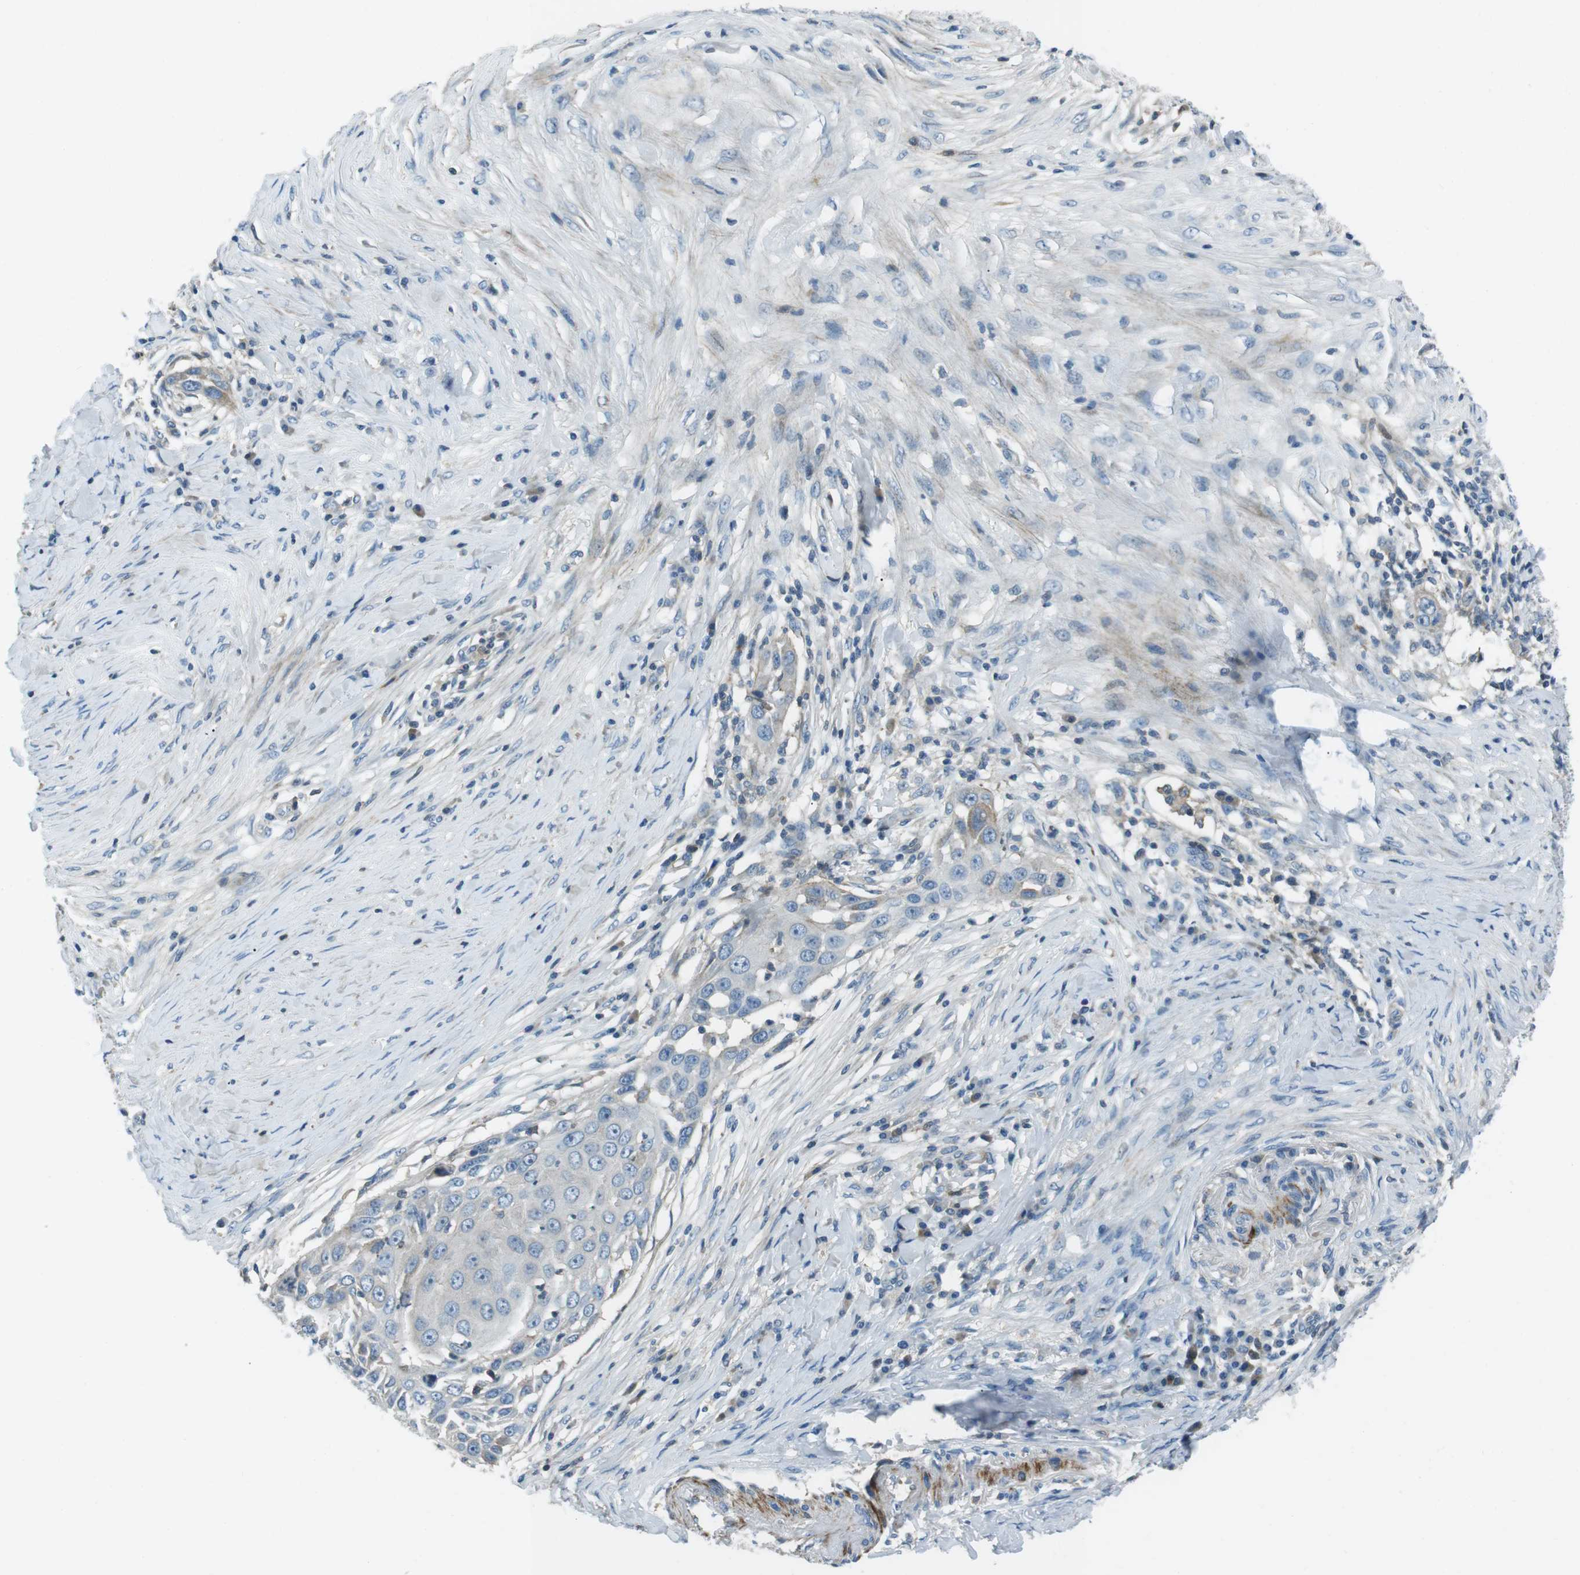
{"staining": {"intensity": "negative", "quantity": "none", "location": "none"}, "tissue": "skin cancer", "cell_type": "Tumor cells", "image_type": "cancer", "snomed": [{"axis": "morphology", "description": "Squamous cell carcinoma, NOS"}, {"axis": "topography", "description": "Skin"}], "caption": "IHC of human skin squamous cell carcinoma shows no expression in tumor cells.", "gene": "ARVCF", "patient": {"sex": "female", "age": 44}}